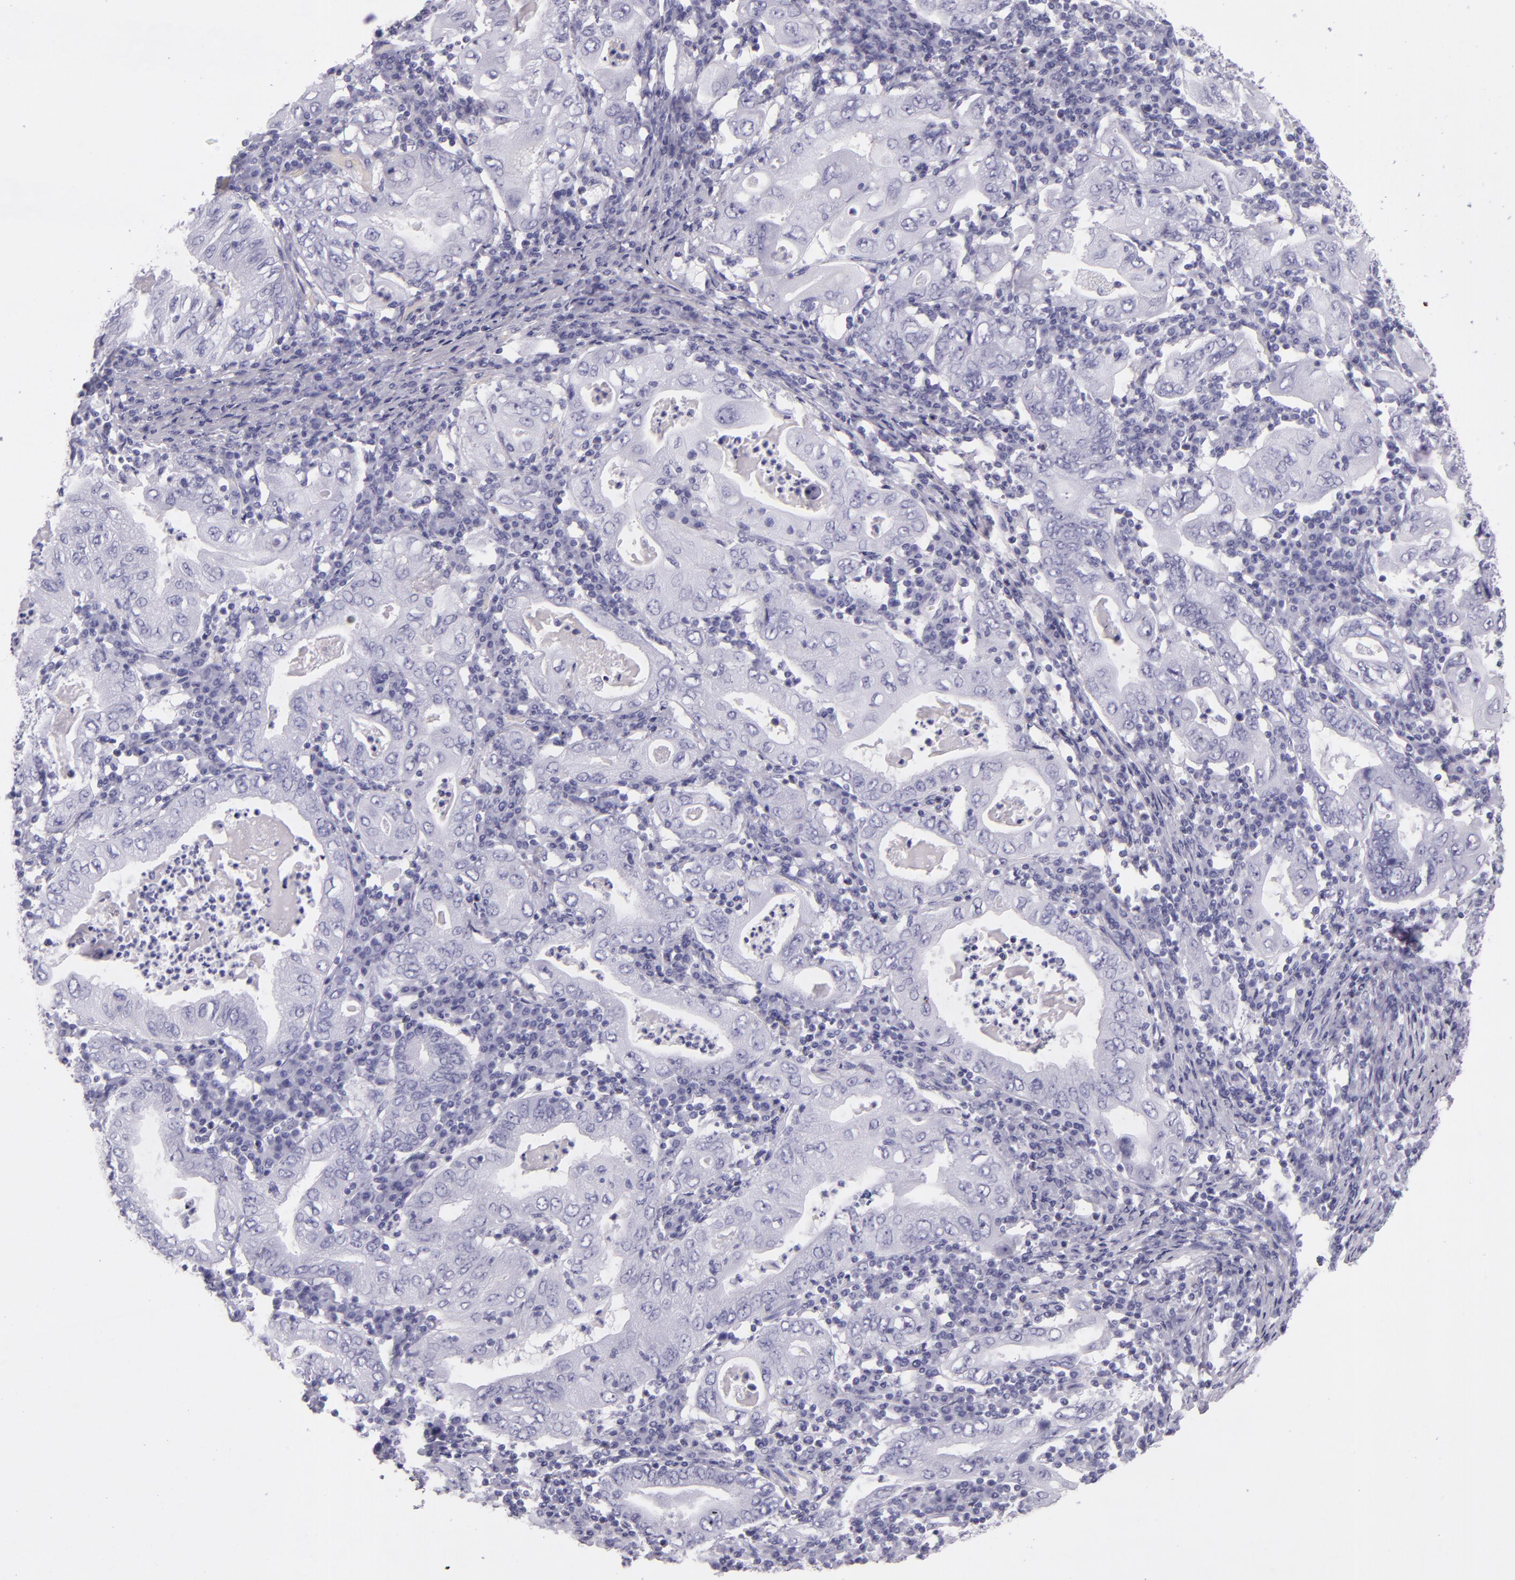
{"staining": {"intensity": "negative", "quantity": "none", "location": "none"}, "tissue": "stomach cancer", "cell_type": "Tumor cells", "image_type": "cancer", "snomed": [{"axis": "morphology", "description": "Normal tissue, NOS"}, {"axis": "morphology", "description": "Adenocarcinoma, NOS"}, {"axis": "topography", "description": "Esophagus"}, {"axis": "topography", "description": "Stomach, upper"}, {"axis": "topography", "description": "Peripheral nerve tissue"}], "caption": "Immunohistochemistry (IHC) of stomach cancer exhibits no expression in tumor cells. (Brightfield microscopy of DAB (3,3'-diaminobenzidine) IHC at high magnification).", "gene": "CR2", "patient": {"sex": "male", "age": 62}}